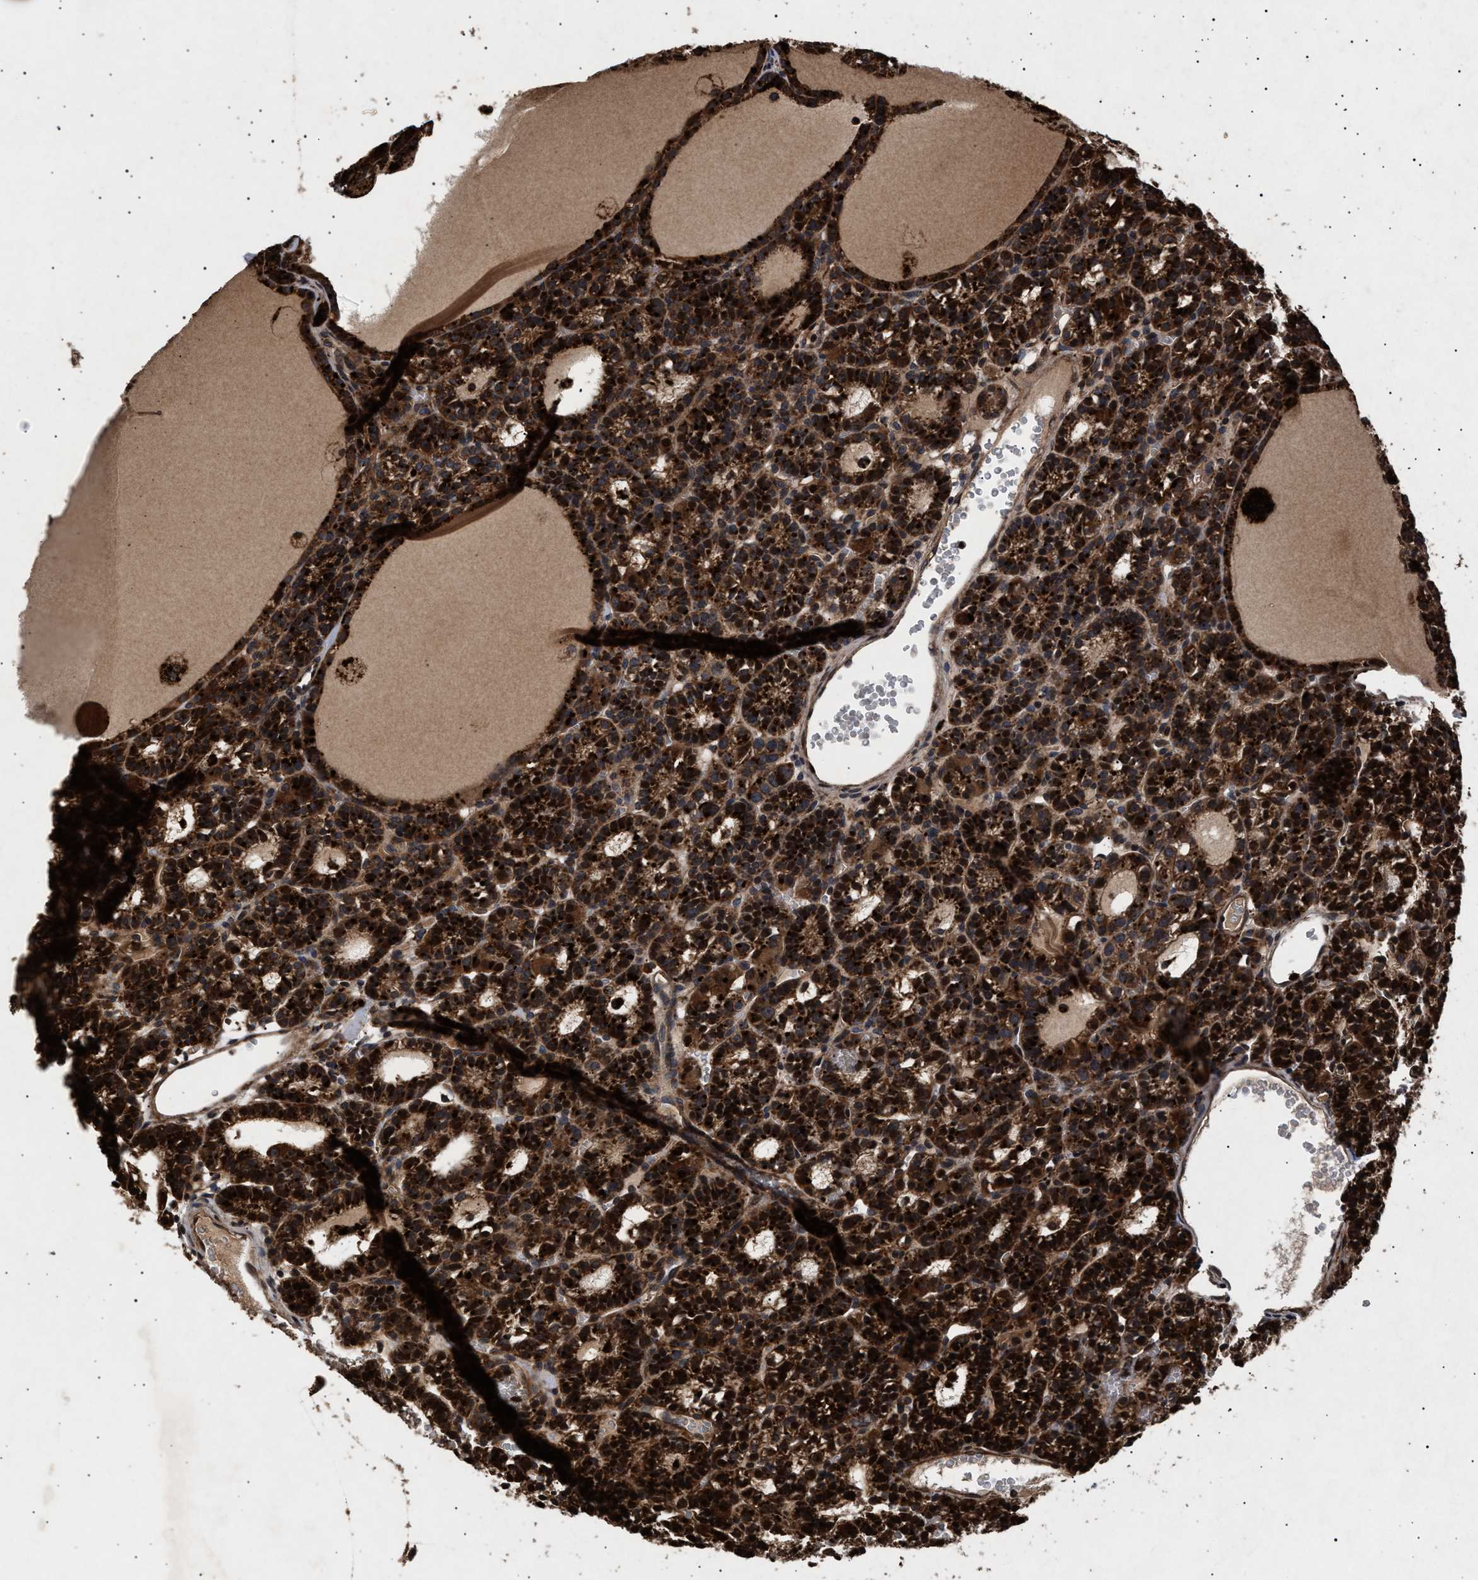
{"staining": {"intensity": "strong", "quantity": ">75%", "location": "cytoplasmic/membranous"}, "tissue": "parathyroid gland", "cell_type": "Glandular cells", "image_type": "normal", "snomed": [{"axis": "morphology", "description": "Normal tissue, NOS"}, {"axis": "morphology", "description": "Adenoma, NOS"}, {"axis": "topography", "description": "Parathyroid gland"}], "caption": "Brown immunohistochemical staining in normal parathyroid gland reveals strong cytoplasmic/membranous positivity in about >75% of glandular cells.", "gene": "ITGB5", "patient": {"sex": "female", "age": 58}}